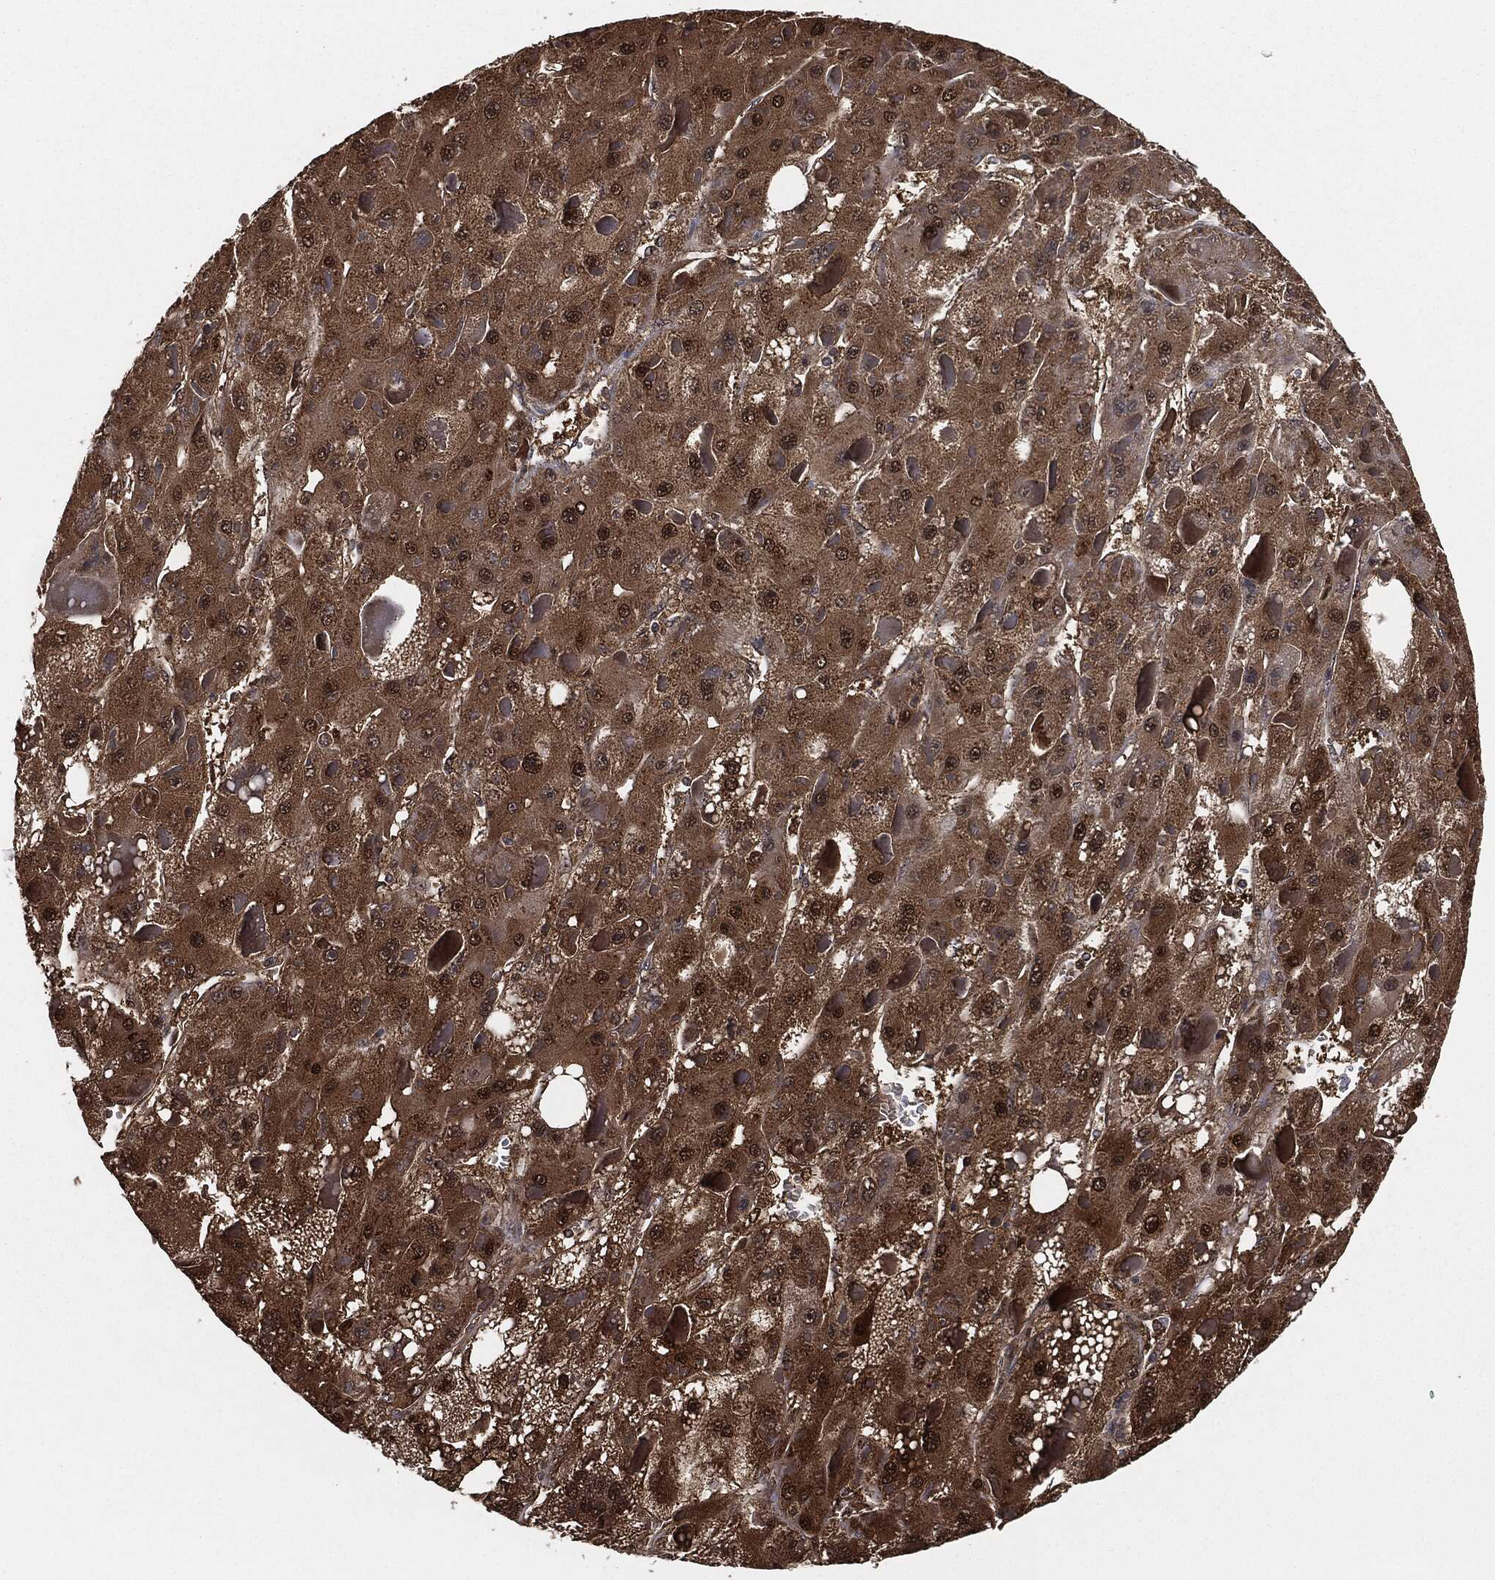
{"staining": {"intensity": "moderate", "quantity": ">75%", "location": "cytoplasmic/membranous,nuclear"}, "tissue": "liver cancer", "cell_type": "Tumor cells", "image_type": "cancer", "snomed": [{"axis": "morphology", "description": "Carcinoma, Hepatocellular, NOS"}, {"axis": "topography", "description": "Liver"}], "caption": "Immunohistochemistry of liver cancer shows medium levels of moderate cytoplasmic/membranous and nuclear staining in about >75% of tumor cells.", "gene": "CAPRIN2", "patient": {"sex": "female", "age": 73}}